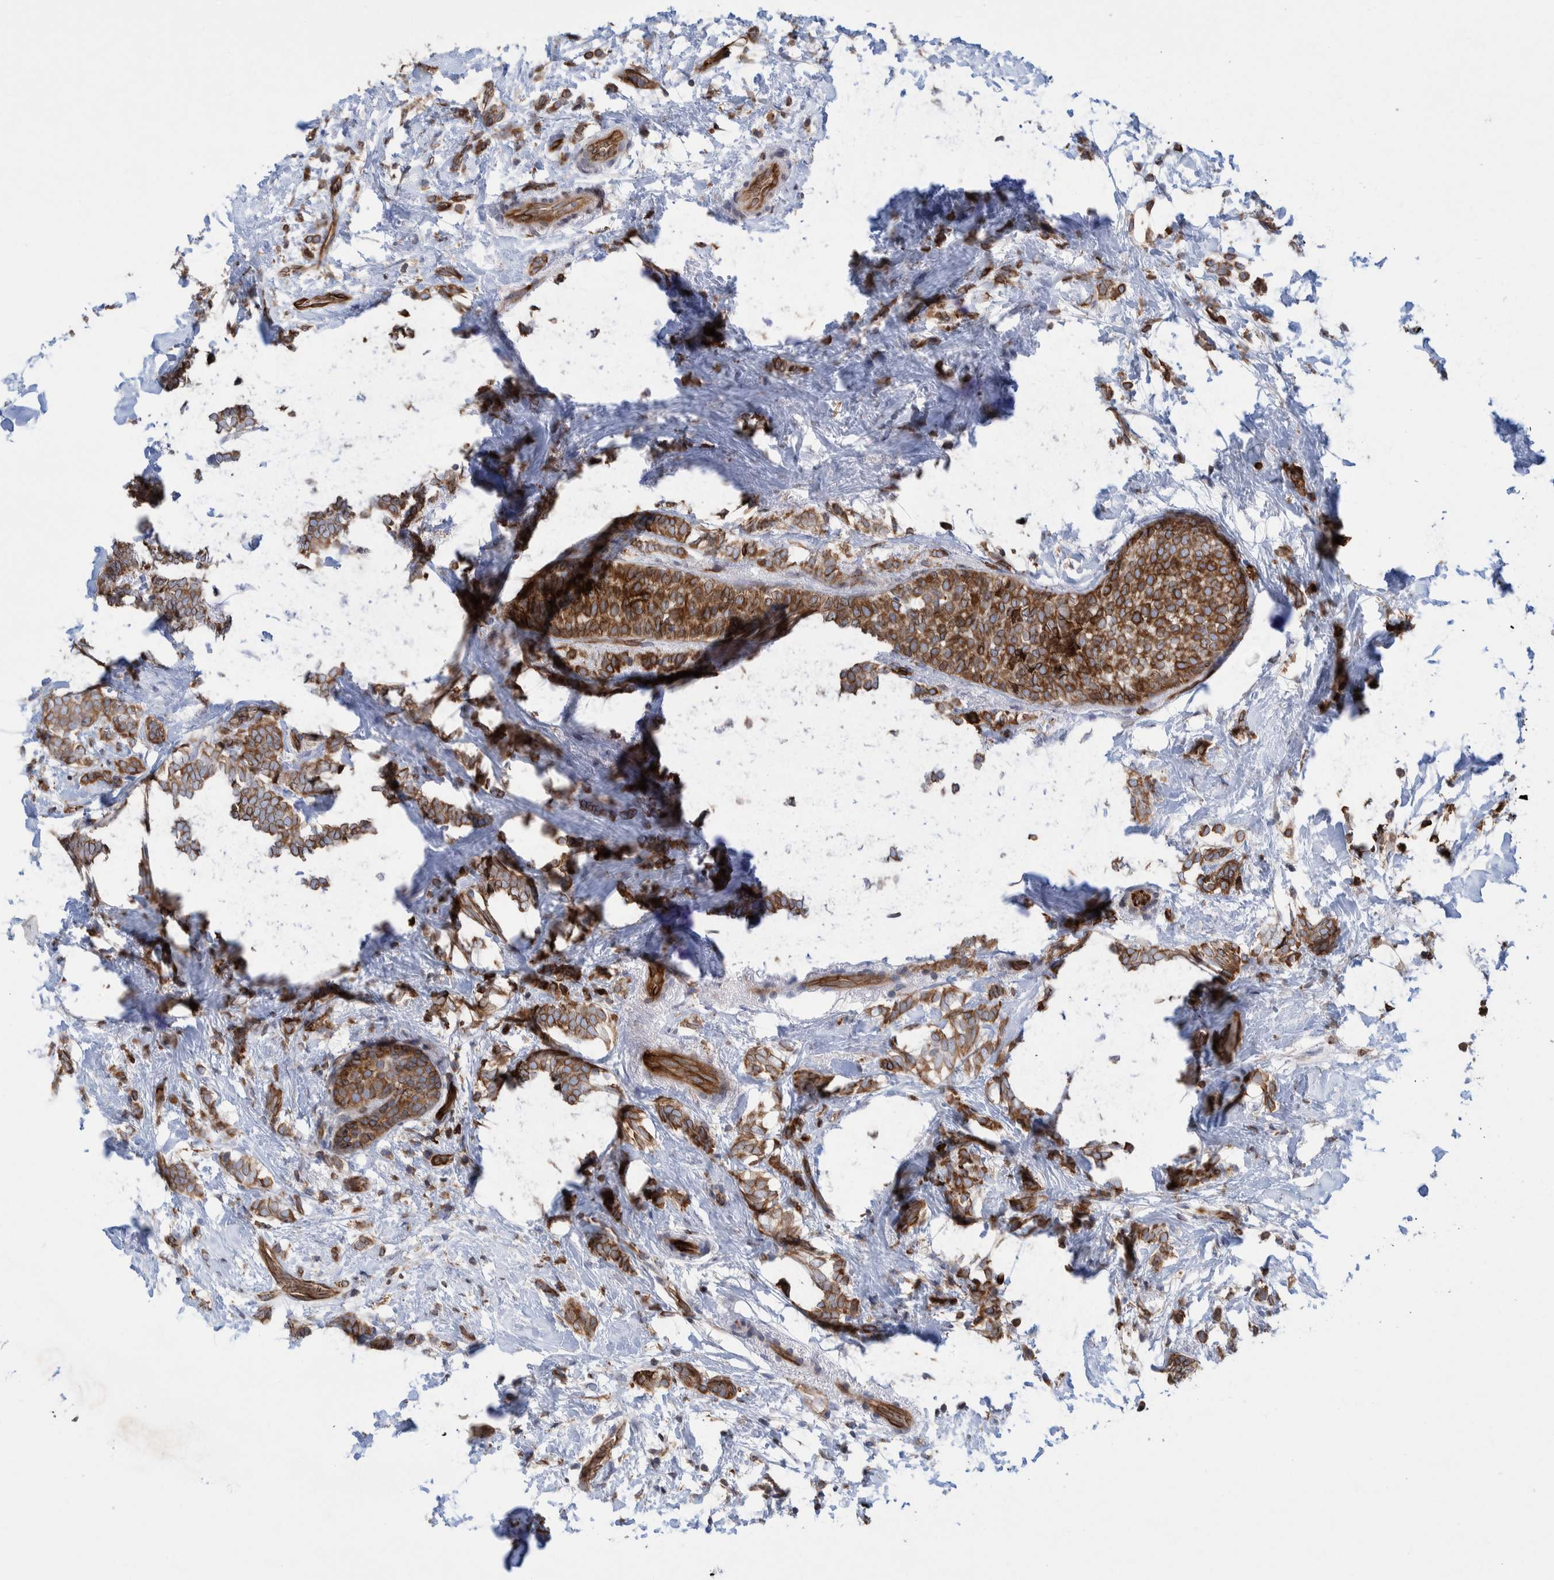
{"staining": {"intensity": "strong", "quantity": ">75%", "location": "cytoplasmic/membranous"}, "tissue": "breast cancer", "cell_type": "Tumor cells", "image_type": "cancer", "snomed": [{"axis": "morphology", "description": "Lobular carcinoma"}, {"axis": "topography", "description": "Breast"}], "caption": "Protein analysis of breast lobular carcinoma tissue exhibits strong cytoplasmic/membranous staining in approximately >75% of tumor cells.", "gene": "THEM6", "patient": {"sex": "female", "age": 50}}